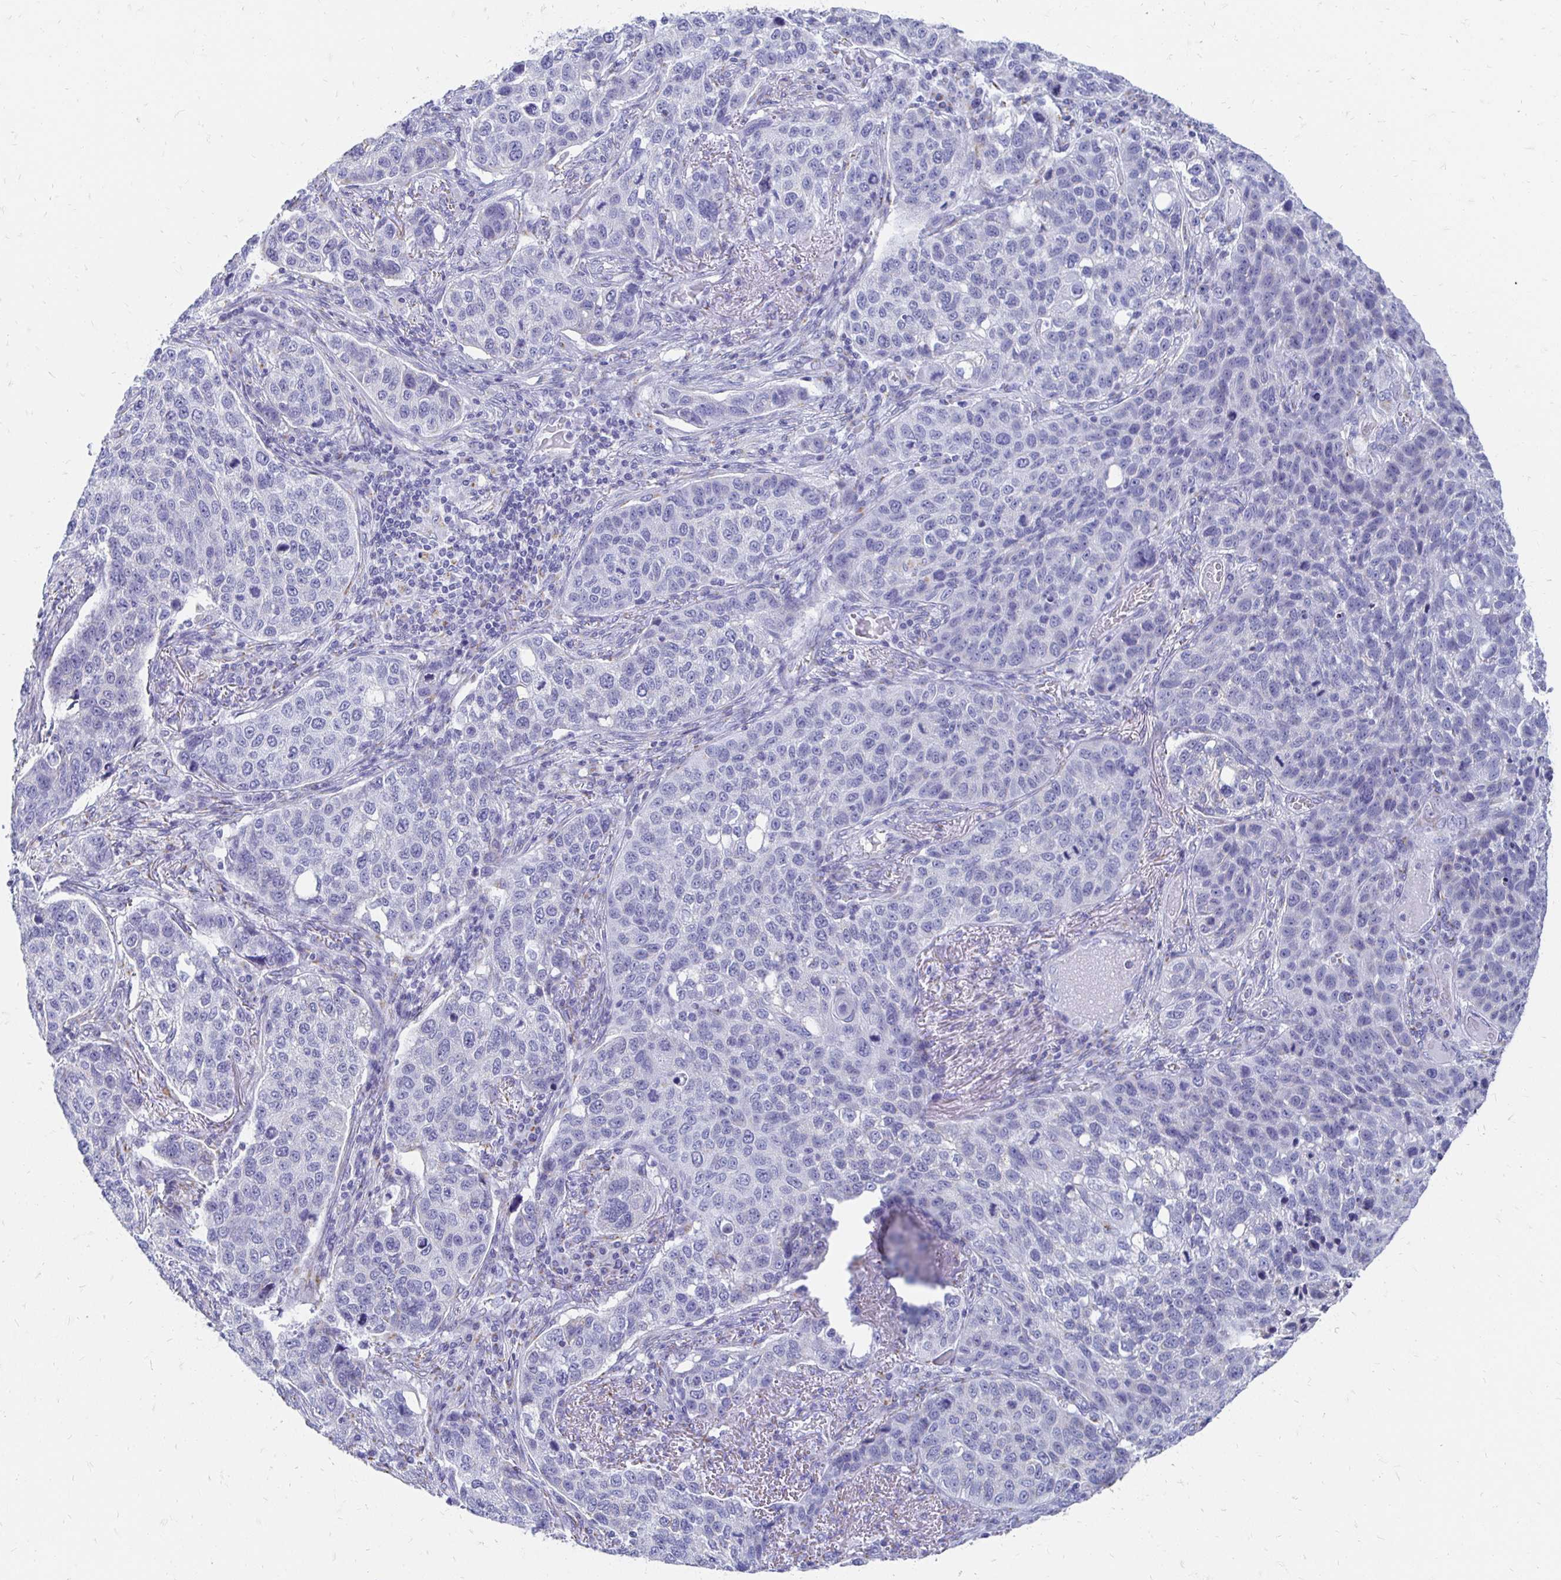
{"staining": {"intensity": "negative", "quantity": "none", "location": "none"}, "tissue": "lung cancer", "cell_type": "Tumor cells", "image_type": "cancer", "snomed": [{"axis": "morphology", "description": "Squamous cell carcinoma, NOS"}, {"axis": "topography", "description": "Lymph node"}, {"axis": "topography", "description": "Lung"}], "caption": "DAB immunohistochemical staining of human lung cancer displays no significant expression in tumor cells.", "gene": "PAGE4", "patient": {"sex": "male", "age": 61}}